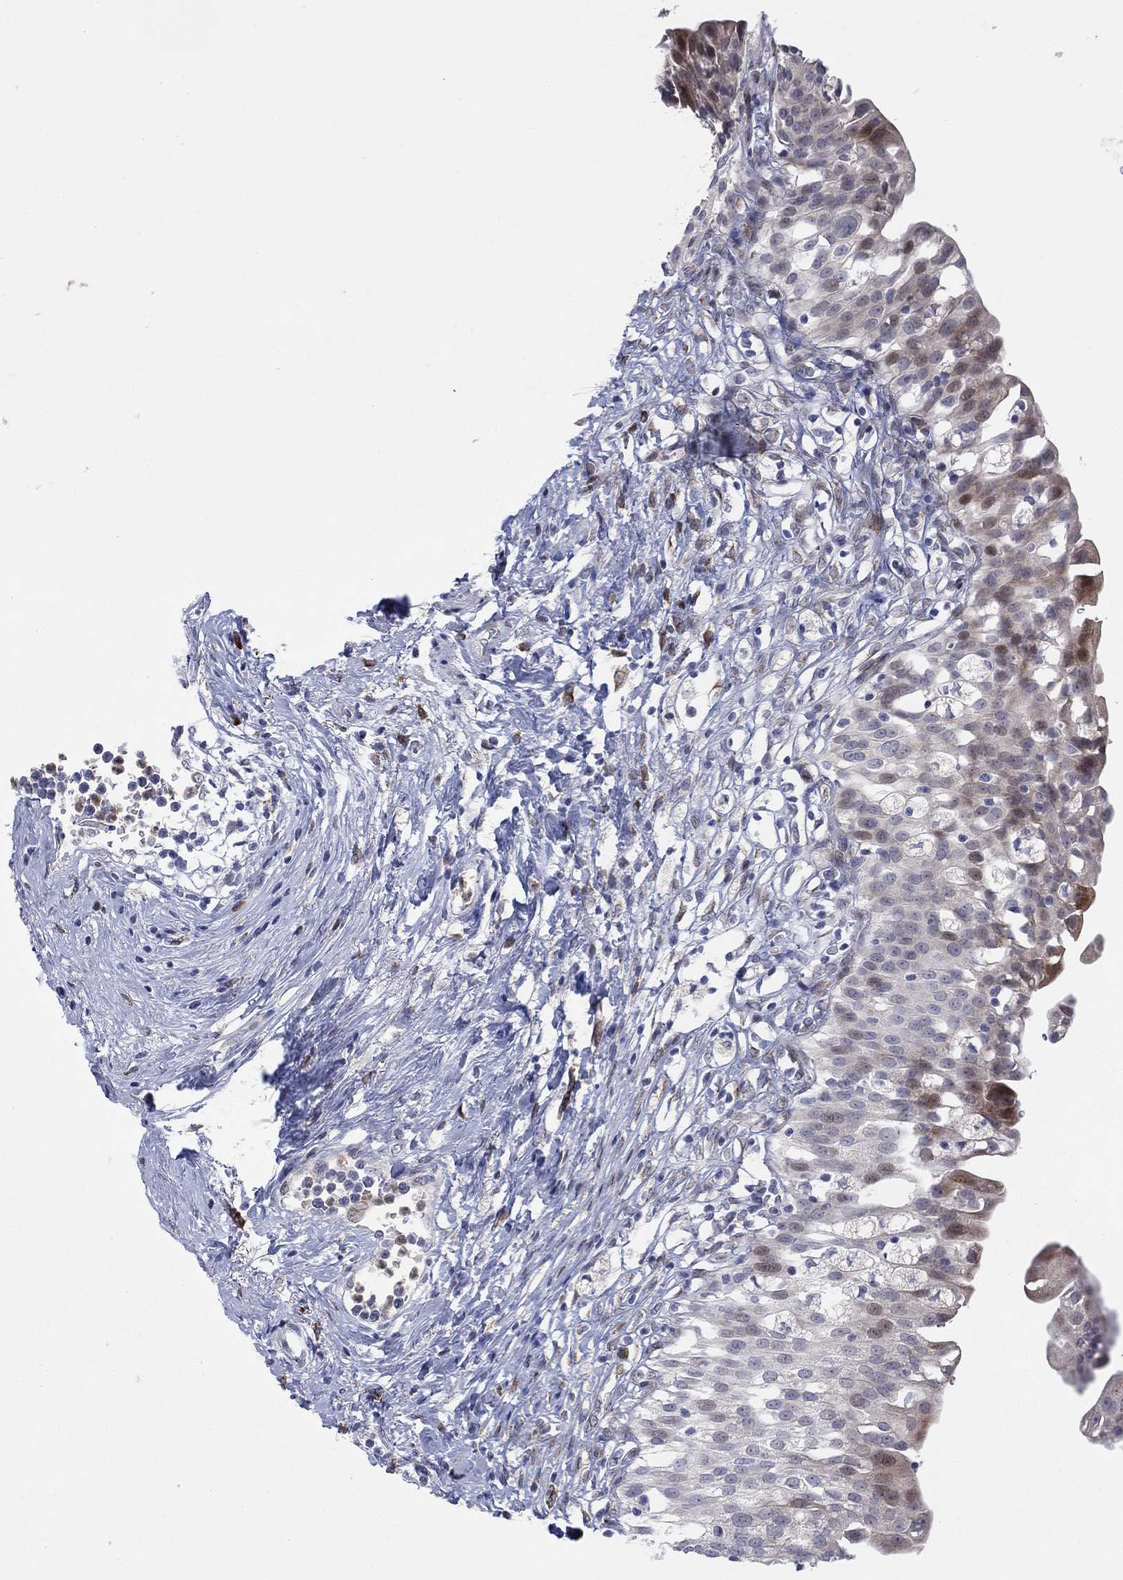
{"staining": {"intensity": "moderate", "quantity": "25%-75%", "location": "cytoplasmic/membranous,nuclear"}, "tissue": "urinary bladder", "cell_type": "Urothelial cells", "image_type": "normal", "snomed": [{"axis": "morphology", "description": "Normal tissue, NOS"}, {"axis": "topography", "description": "Urinary bladder"}], "caption": "Immunohistochemistry of normal urinary bladder demonstrates medium levels of moderate cytoplasmic/membranous,nuclear expression in about 25%-75% of urothelial cells. Using DAB (brown) and hematoxylin (blue) stains, captured at high magnification using brightfield microscopy.", "gene": "TTC21B", "patient": {"sex": "male", "age": 76}}